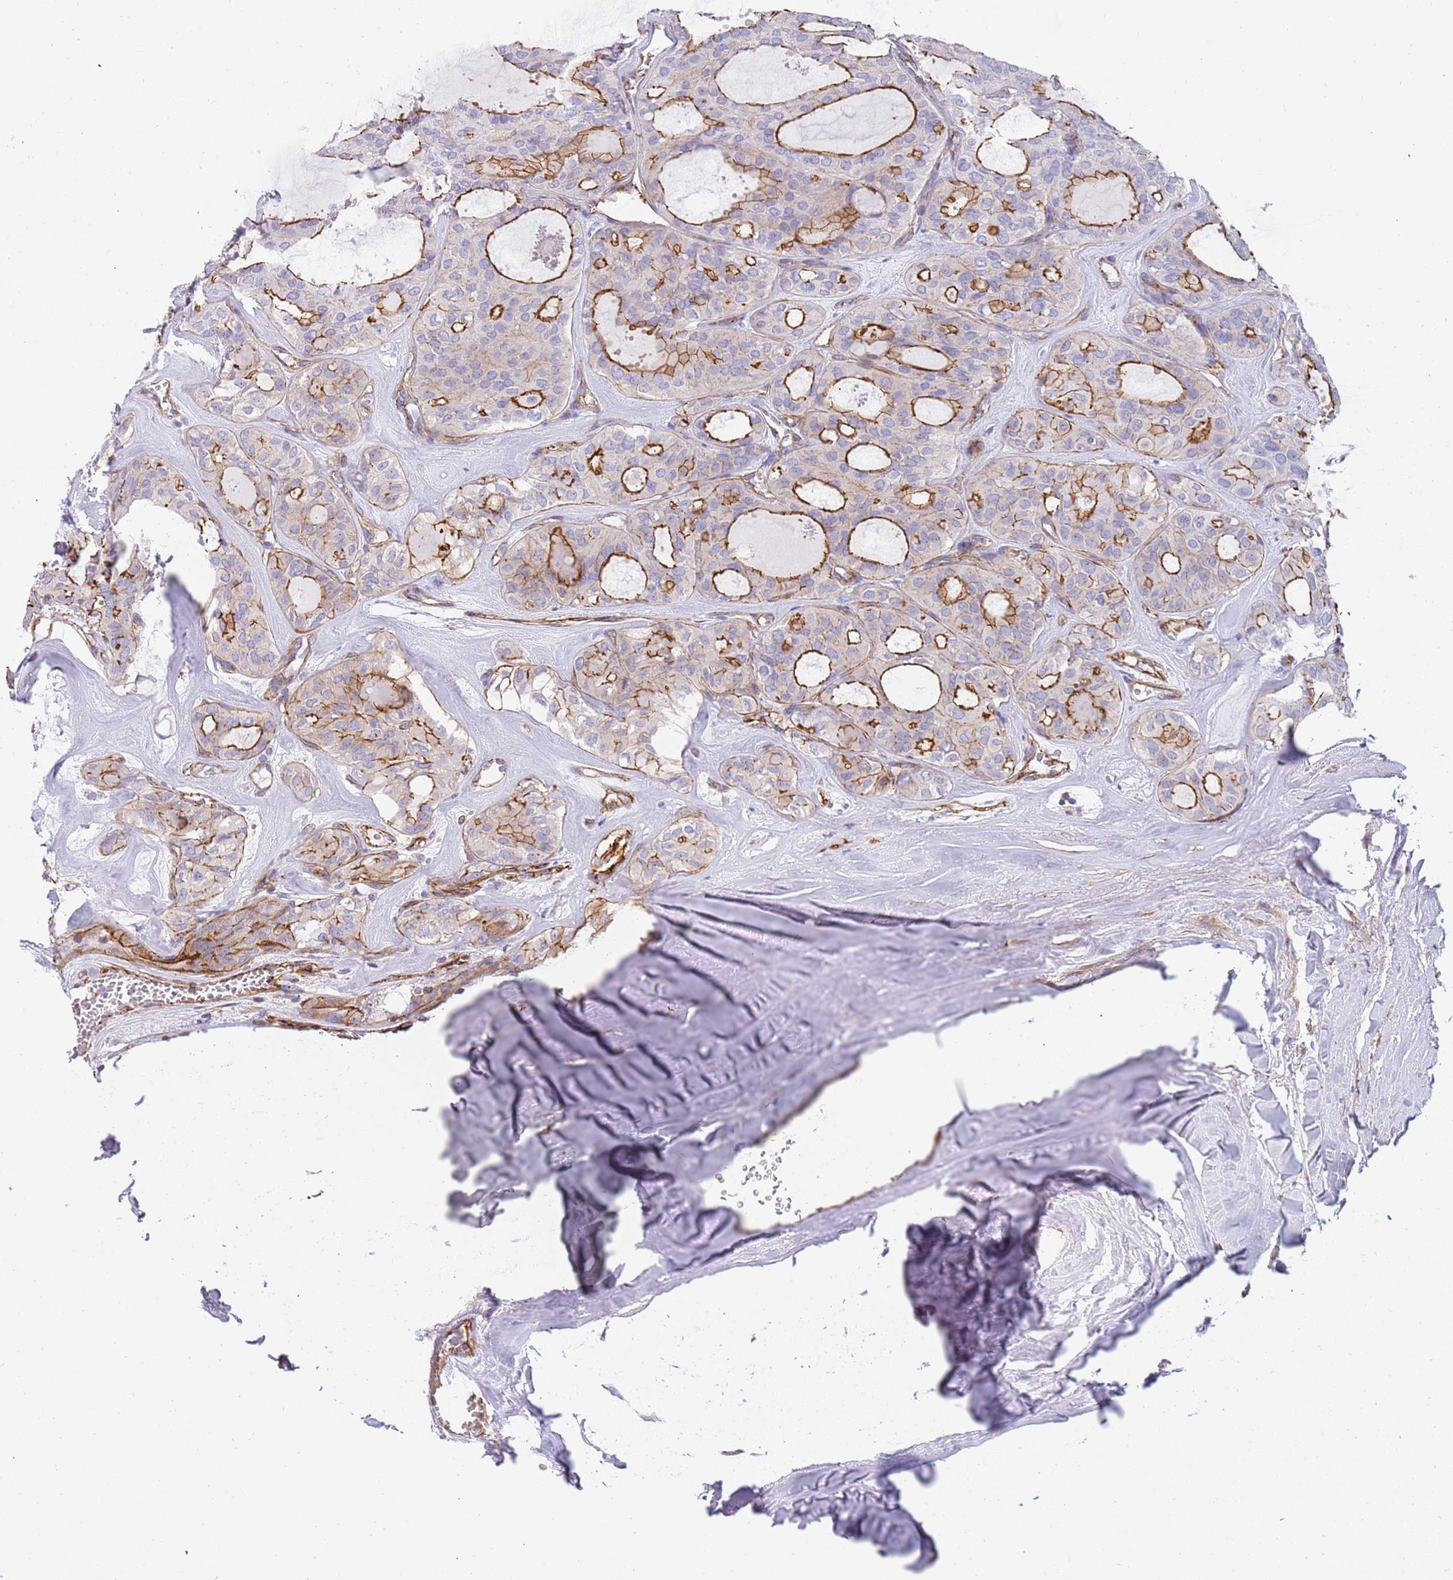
{"staining": {"intensity": "strong", "quantity": "25%-75%", "location": "cytoplasmic/membranous"}, "tissue": "thyroid cancer", "cell_type": "Tumor cells", "image_type": "cancer", "snomed": [{"axis": "morphology", "description": "Follicular adenoma carcinoma, NOS"}, {"axis": "topography", "description": "Thyroid gland"}], "caption": "This is an image of immunohistochemistry staining of thyroid cancer (follicular adenoma carcinoma), which shows strong expression in the cytoplasmic/membranous of tumor cells.", "gene": "GFRAL", "patient": {"sex": "male", "age": 75}}